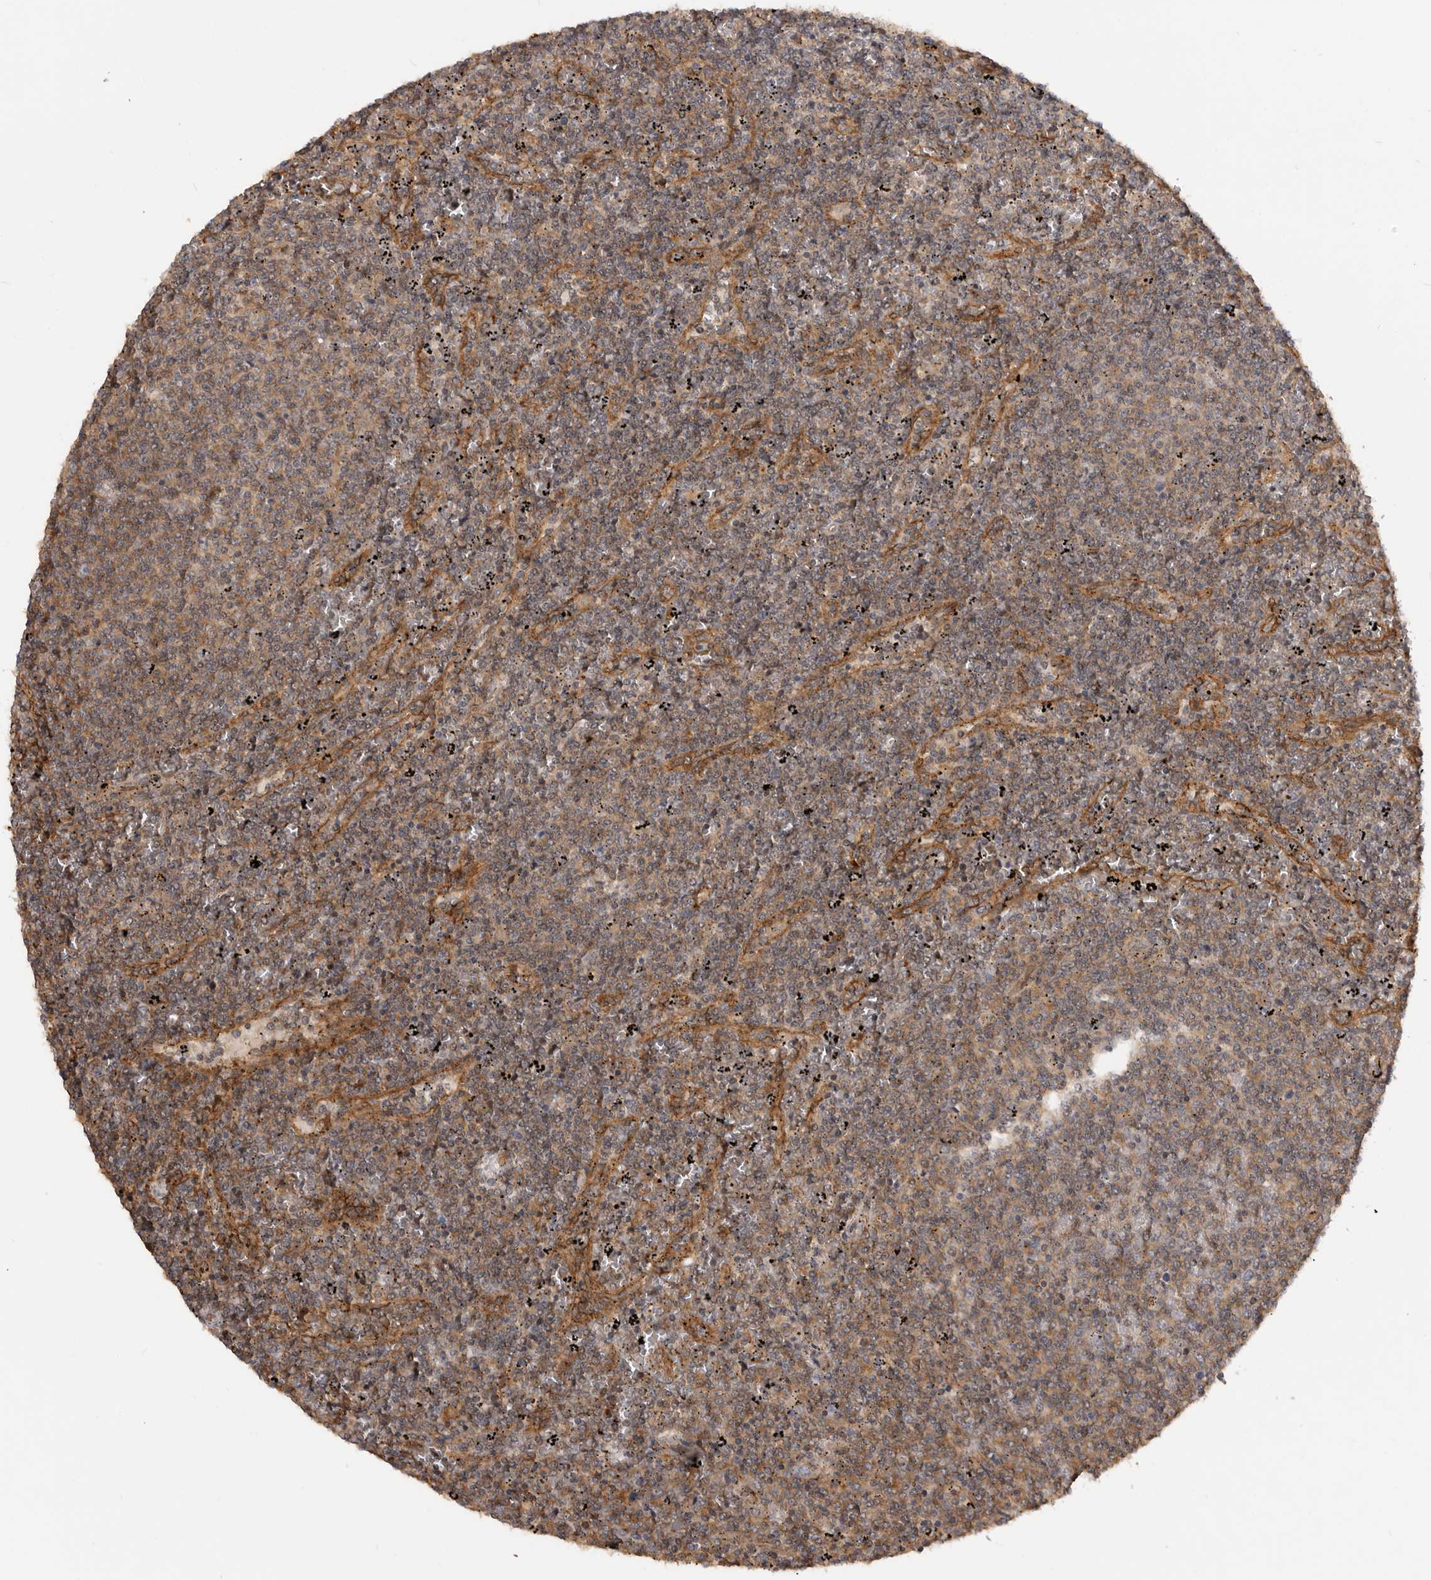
{"staining": {"intensity": "weak", "quantity": "25%-75%", "location": "cytoplasmic/membranous"}, "tissue": "lymphoma", "cell_type": "Tumor cells", "image_type": "cancer", "snomed": [{"axis": "morphology", "description": "Malignant lymphoma, non-Hodgkin's type, Low grade"}, {"axis": "topography", "description": "Spleen"}], "caption": "High-power microscopy captured an IHC micrograph of lymphoma, revealing weak cytoplasmic/membranous staining in approximately 25%-75% of tumor cells.", "gene": "TRIM56", "patient": {"sex": "female", "age": 50}}